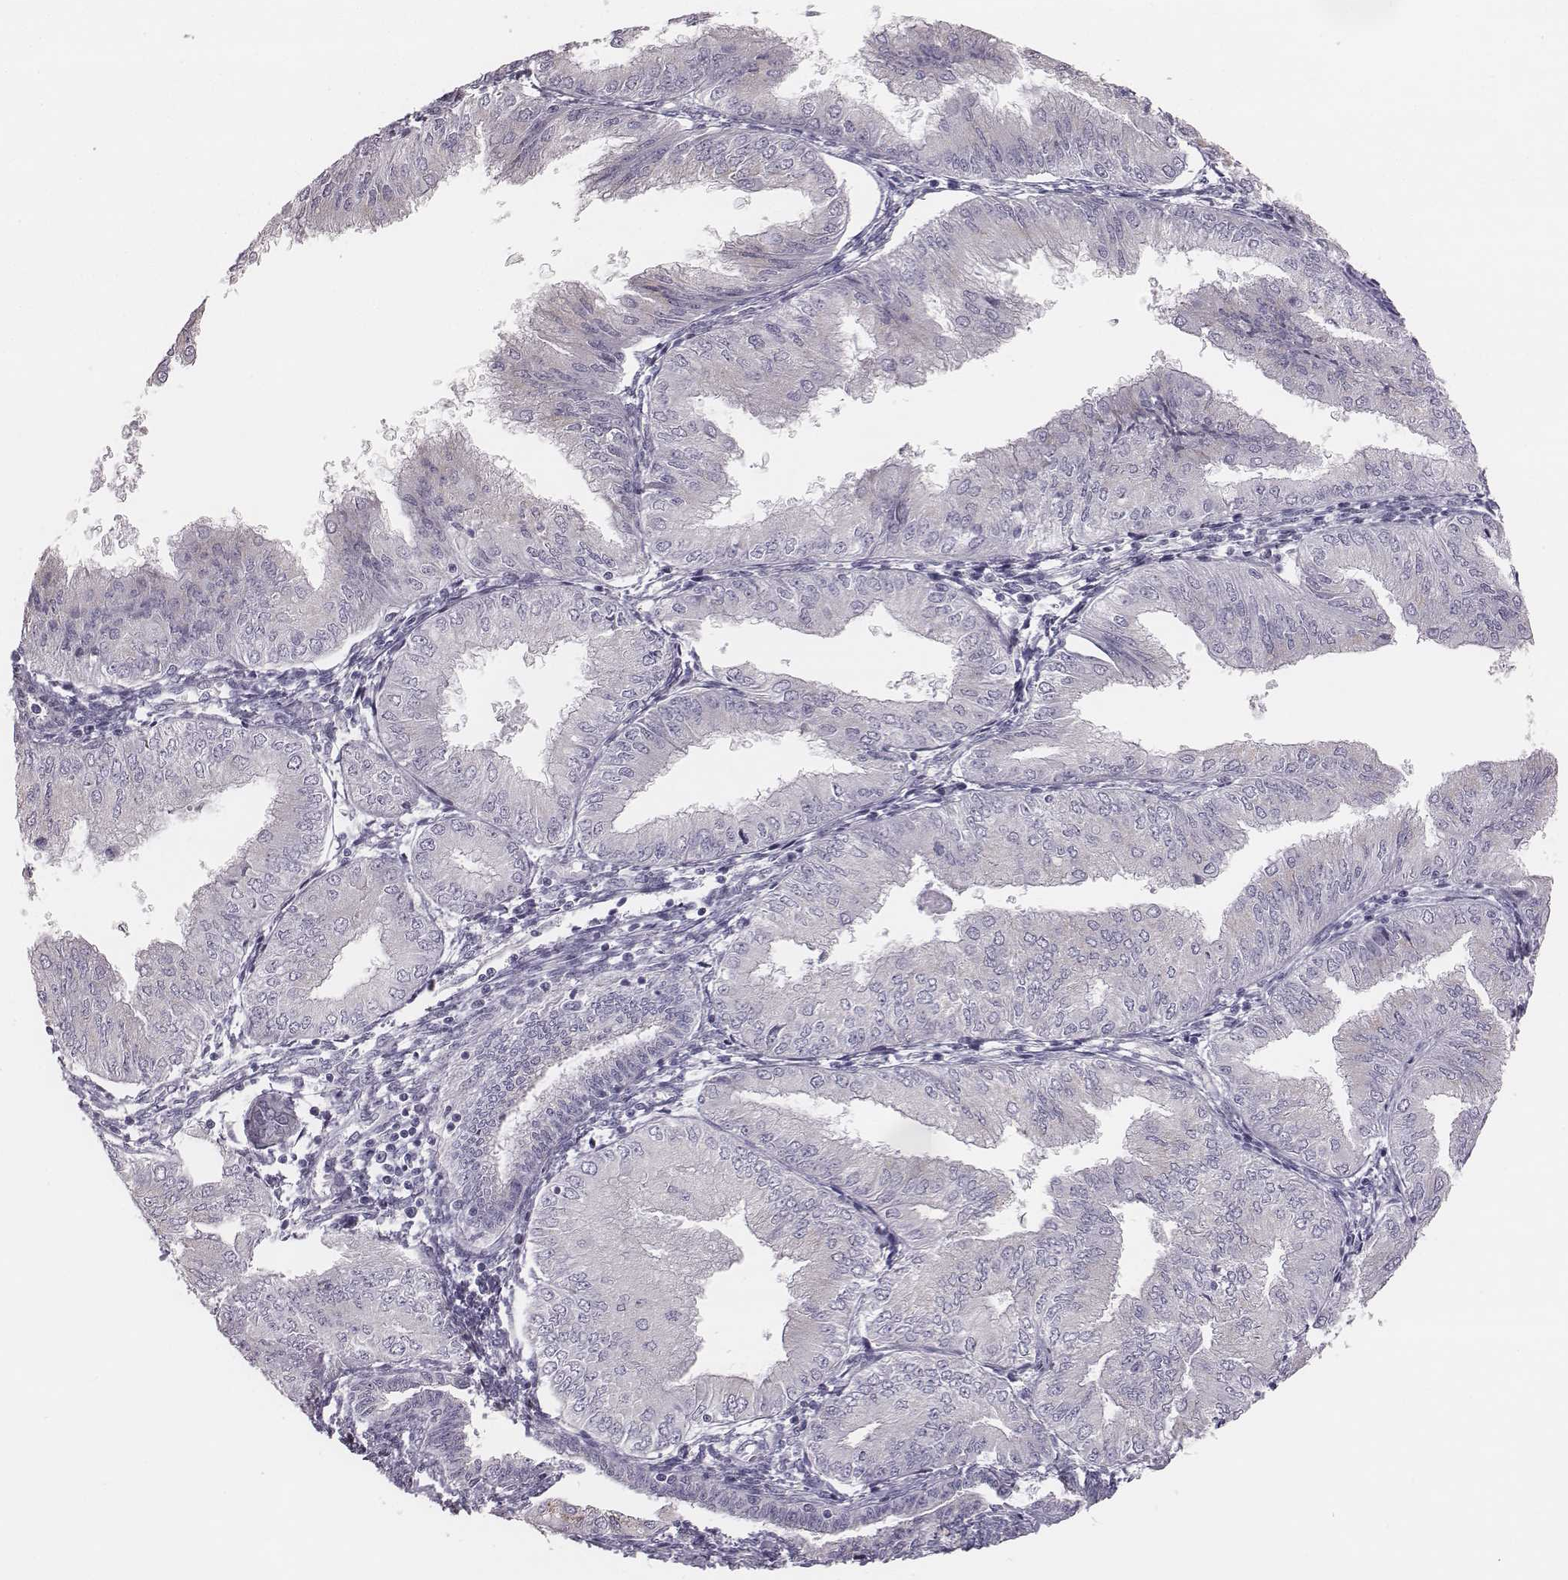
{"staining": {"intensity": "negative", "quantity": "none", "location": "none"}, "tissue": "endometrial cancer", "cell_type": "Tumor cells", "image_type": "cancer", "snomed": [{"axis": "morphology", "description": "Adenocarcinoma, NOS"}, {"axis": "topography", "description": "Endometrium"}], "caption": "Immunohistochemistry image of adenocarcinoma (endometrial) stained for a protein (brown), which demonstrates no positivity in tumor cells.", "gene": "C6orf58", "patient": {"sex": "female", "age": 53}}